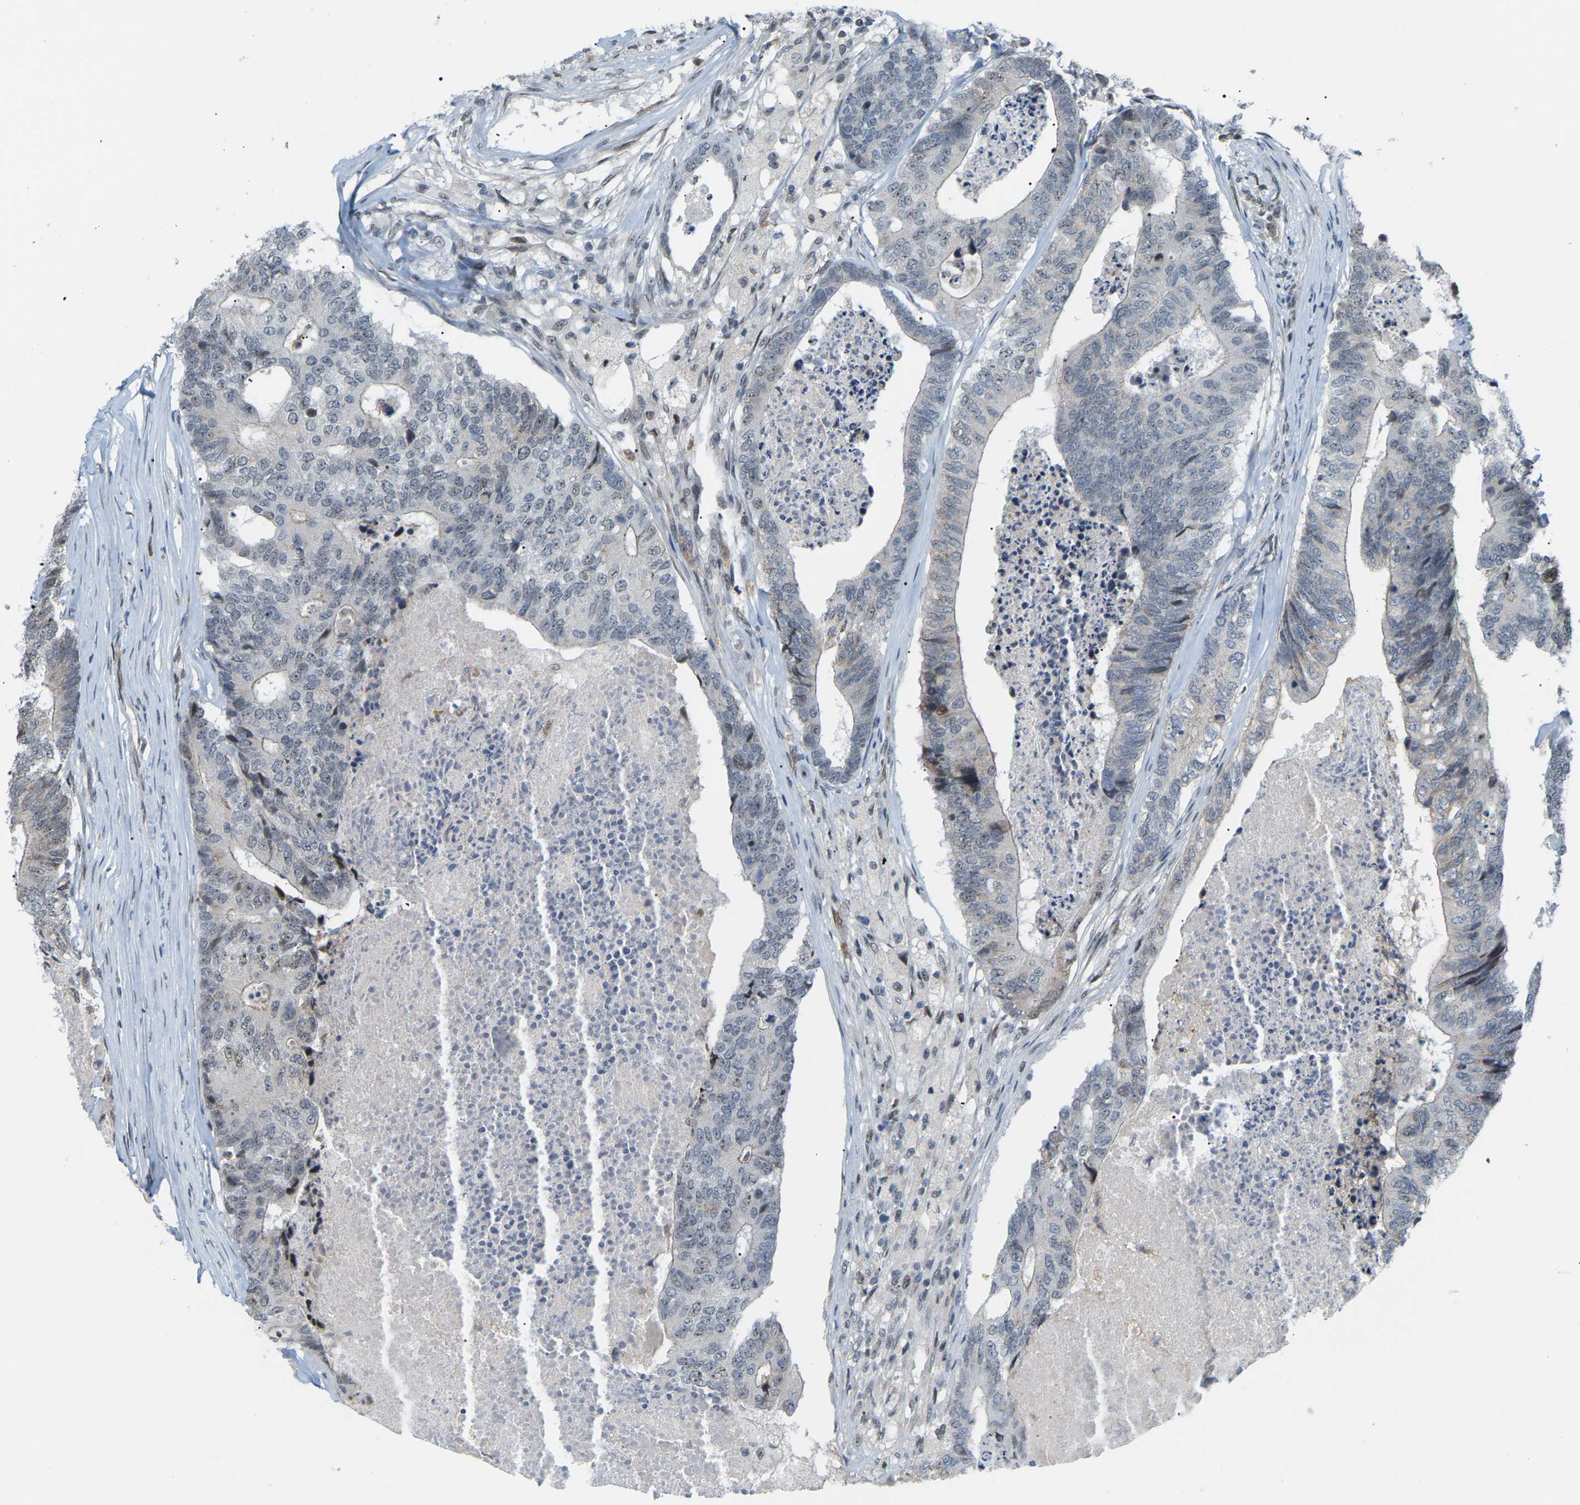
{"staining": {"intensity": "negative", "quantity": "none", "location": "none"}, "tissue": "colorectal cancer", "cell_type": "Tumor cells", "image_type": "cancer", "snomed": [{"axis": "morphology", "description": "Adenocarcinoma, NOS"}, {"axis": "topography", "description": "Colon"}], "caption": "The micrograph displays no significant expression in tumor cells of adenocarcinoma (colorectal).", "gene": "CROT", "patient": {"sex": "female", "age": 67}}